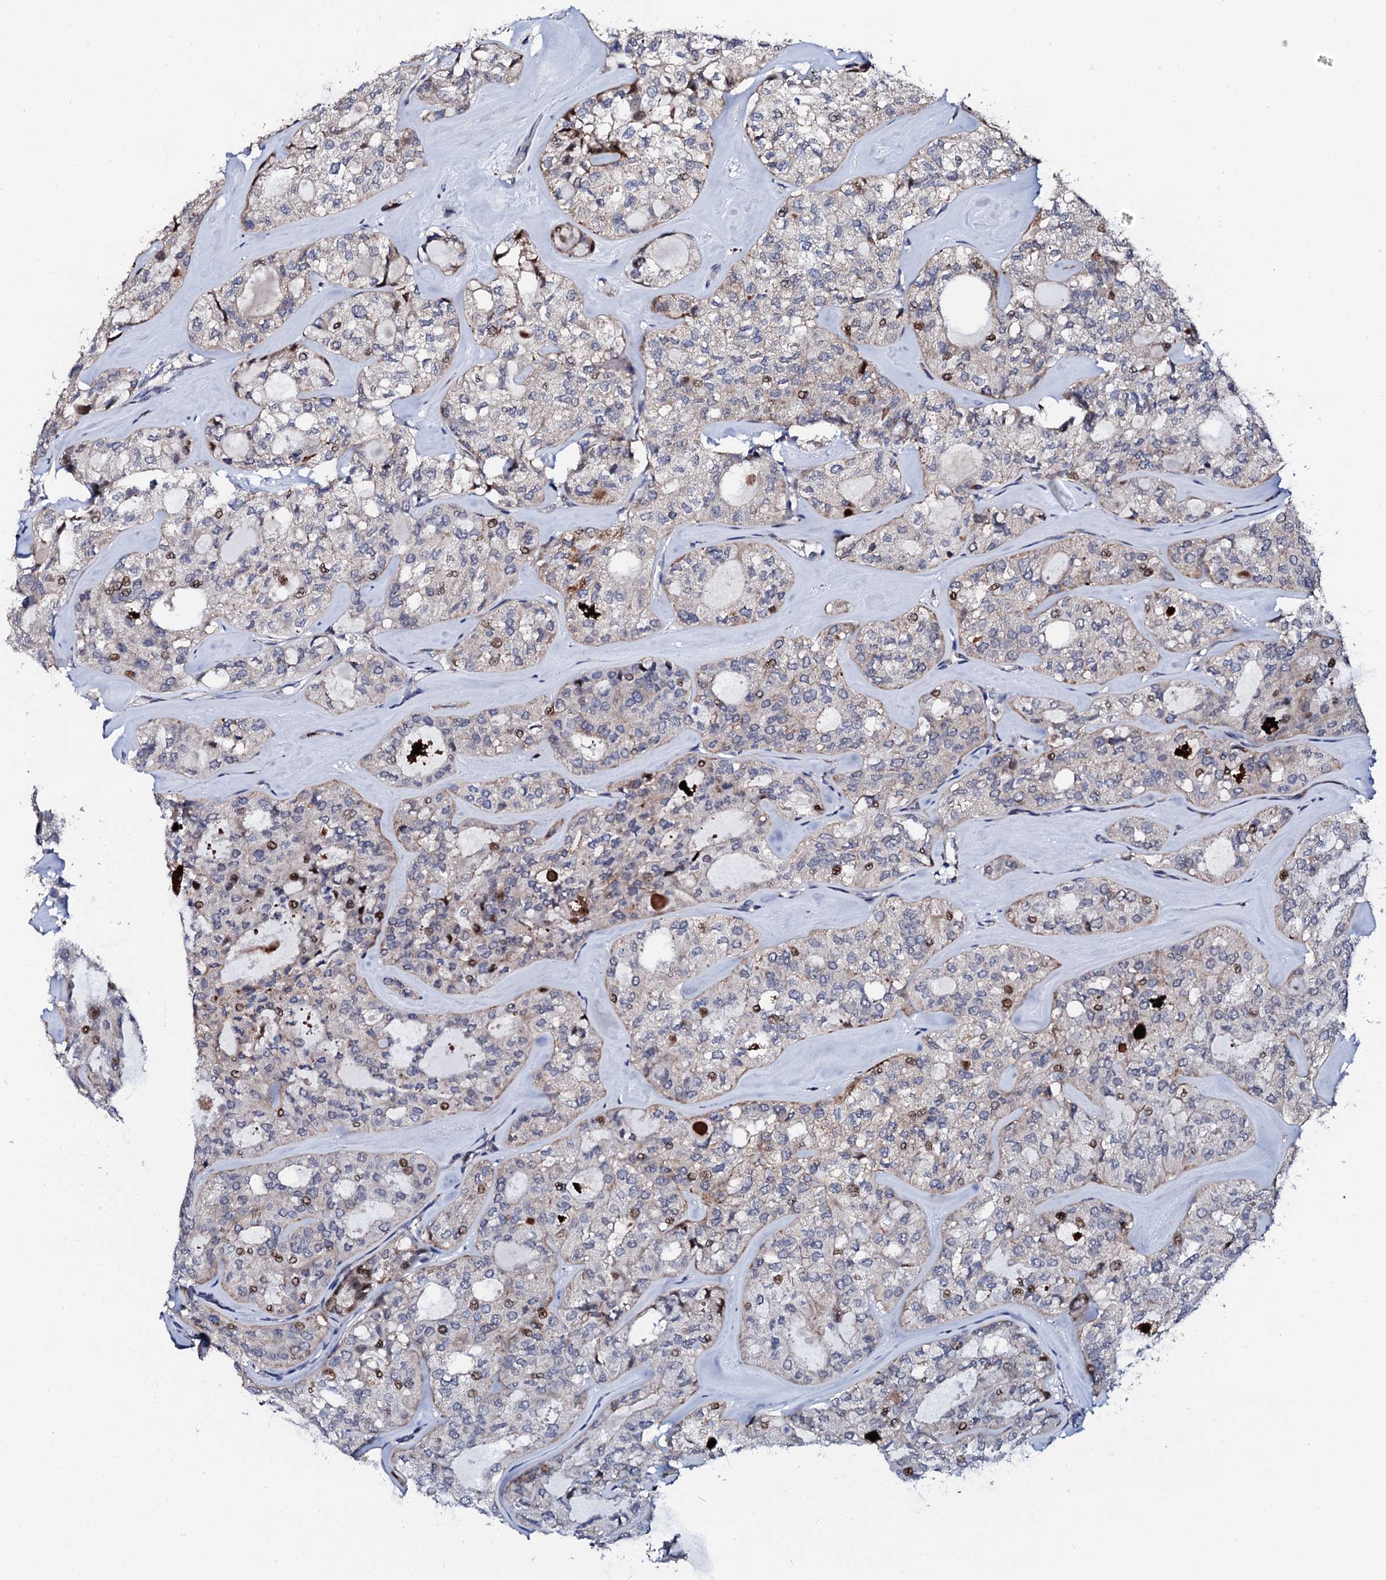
{"staining": {"intensity": "moderate", "quantity": "<25%", "location": "nuclear"}, "tissue": "thyroid cancer", "cell_type": "Tumor cells", "image_type": "cancer", "snomed": [{"axis": "morphology", "description": "Follicular adenoma carcinoma, NOS"}, {"axis": "topography", "description": "Thyroid gland"}], "caption": "Follicular adenoma carcinoma (thyroid) stained with immunohistochemistry (IHC) shows moderate nuclear staining in about <25% of tumor cells. (Stains: DAB in brown, nuclei in blue, Microscopy: brightfield microscopy at high magnification).", "gene": "TCIRG1", "patient": {"sex": "male", "age": 75}}